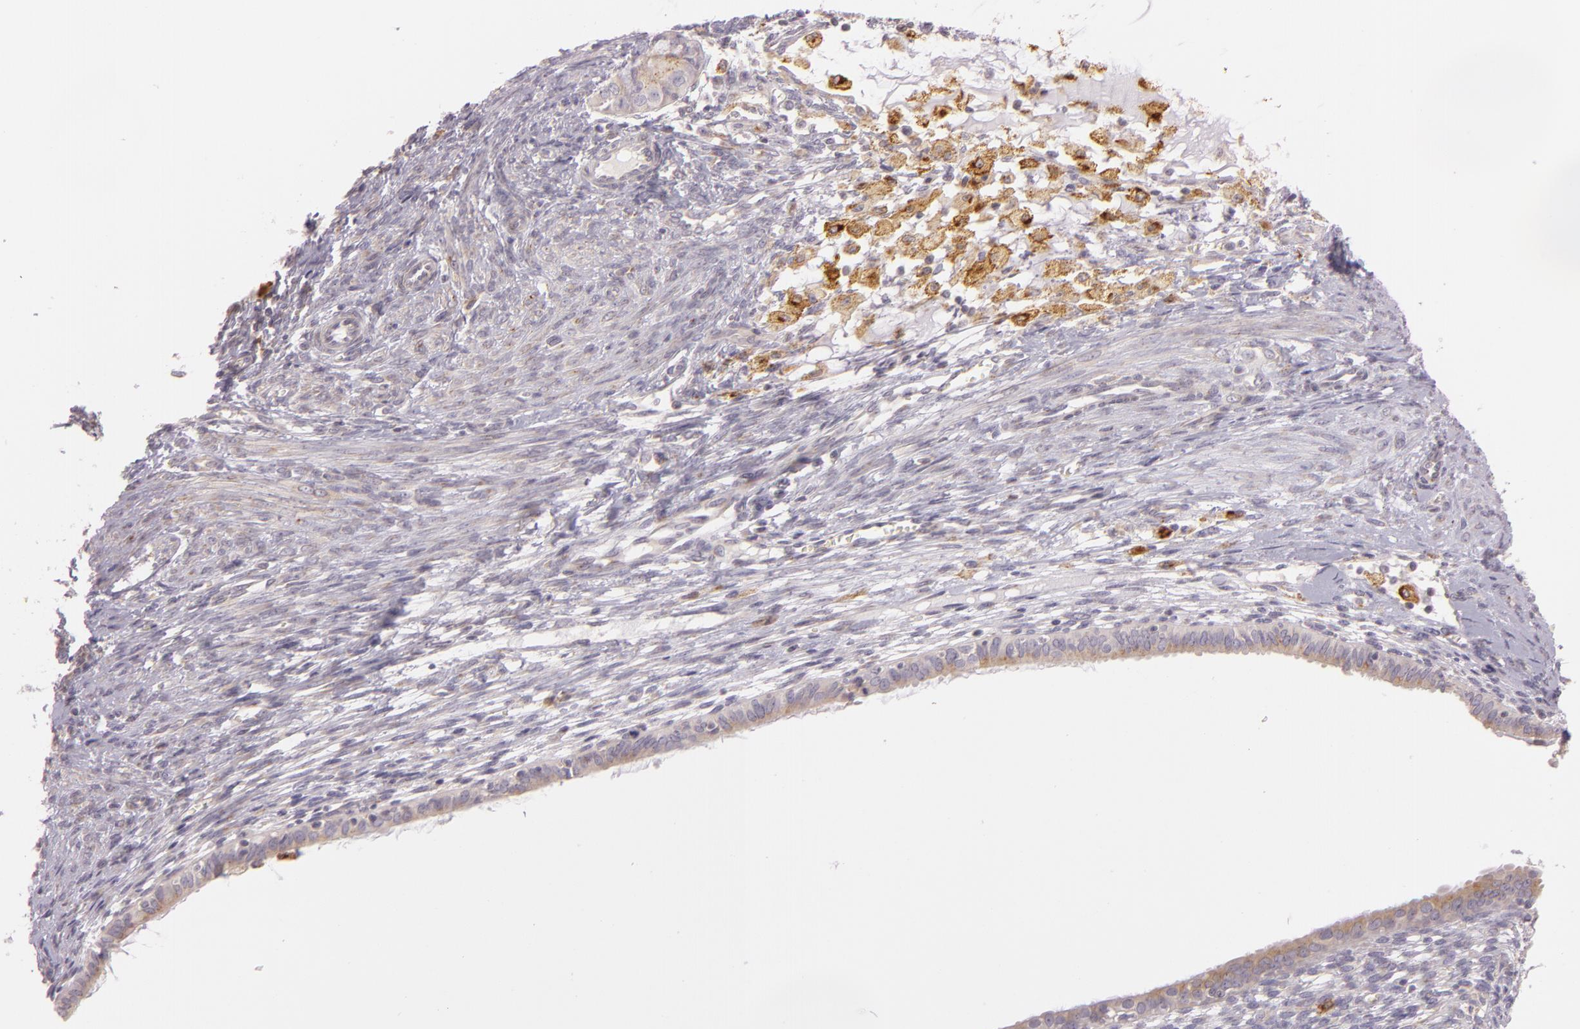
{"staining": {"intensity": "moderate", "quantity": ">75%", "location": "cytoplasmic/membranous"}, "tissue": "endometrial cancer", "cell_type": "Tumor cells", "image_type": "cancer", "snomed": [{"axis": "morphology", "description": "Adenocarcinoma, NOS"}, {"axis": "topography", "description": "Endometrium"}], "caption": "IHC micrograph of neoplastic tissue: human adenocarcinoma (endometrial) stained using immunohistochemistry (IHC) displays medium levels of moderate protein expression localized specifically in the cytoplasmic/membranous of tumor cells, appearing as a cytoplasmic/membranous brown color.", "gene": "LGMN", "patient": {"sex": "female", "age": 76}}